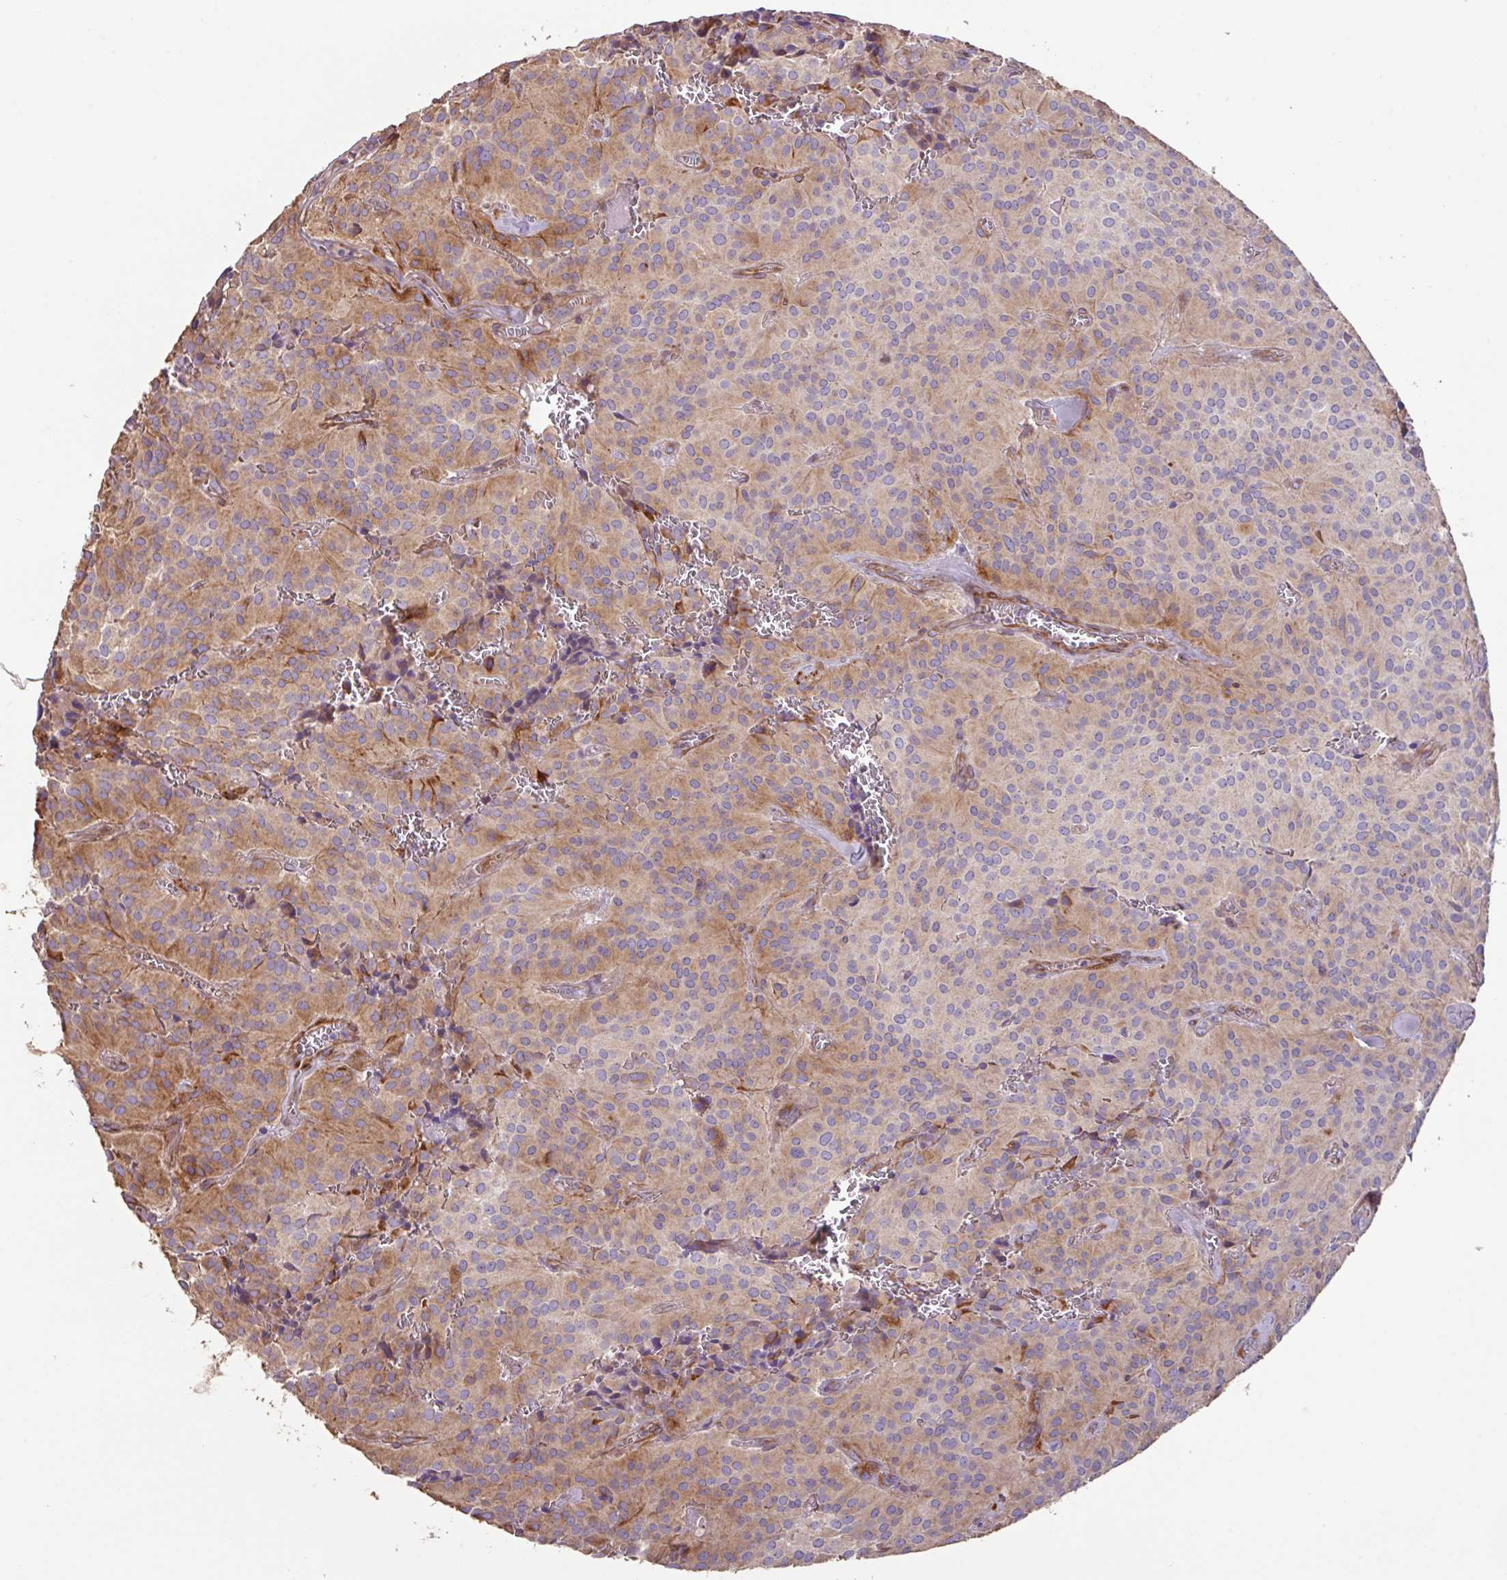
{"staining": {"intensity": "moderate", "quantity": ">75%", "location": "cytoplasmic/membranous"}, "tissue": "glioma", "cell_type": "Tumor cells", "image_type": "cancer", "snomed": [{"axis": "morphology", "description": "Glioma, malignant, Low grade"}, {"axis": "topography", "description": "Brain"}], "caption": "Immunohistochemical staining of glioma reveals medium levels of moderate cytoplasmic/membranous protein staining in approximately >75% of tumor cells. The staining was performed using DAB (3,3'-diaminobenzidine) to visualize the protein expression in brown, while the nuclei were stained in blue with hematoxylin (Magnification: 20x).", "gene": "MRRF", "patient": {"sex": "male", "age": 42}}